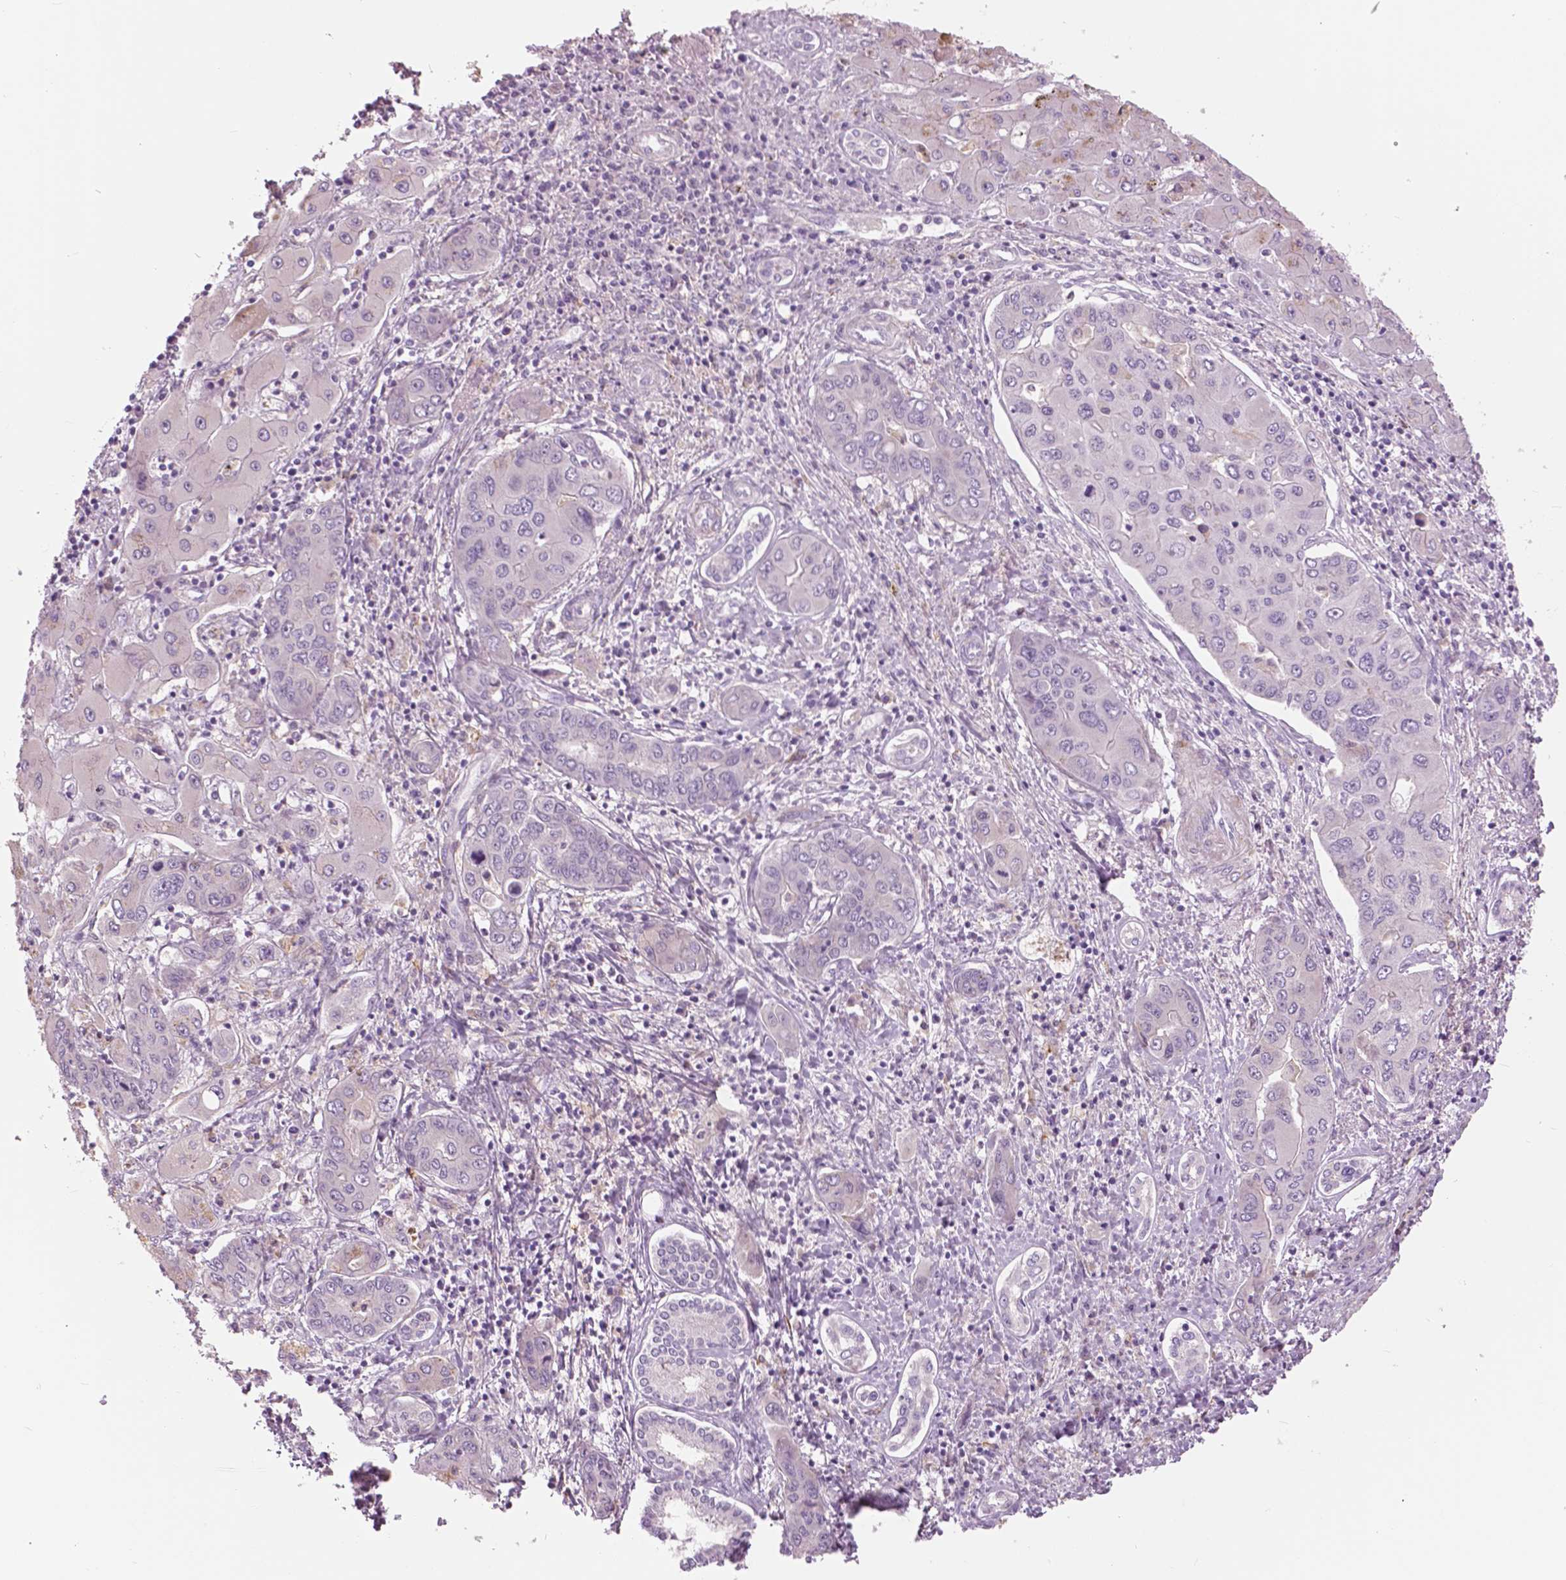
{"staining": {"intensity": "negative", "quantity": "none", "location": "none"}, "tissue": "liver cancer", "cell_type": "Tumor cells", "image_type": "cancer", "snomed": [{"axis": "morphology", "description": "Cholangiocarcinoma"}, {"axis": "topography", "description": "Liver"}], "caption": "Image shows no significant protein positivity in tumor cells of liver cancer. Brightfield microscopy of immunohistochemistry (IHC) stained with DAB (brown) and hematoxylin (blue), captured at high magnification.", "gene": "SERPINI1", "patient": {"sex": "male", "age": 67}}